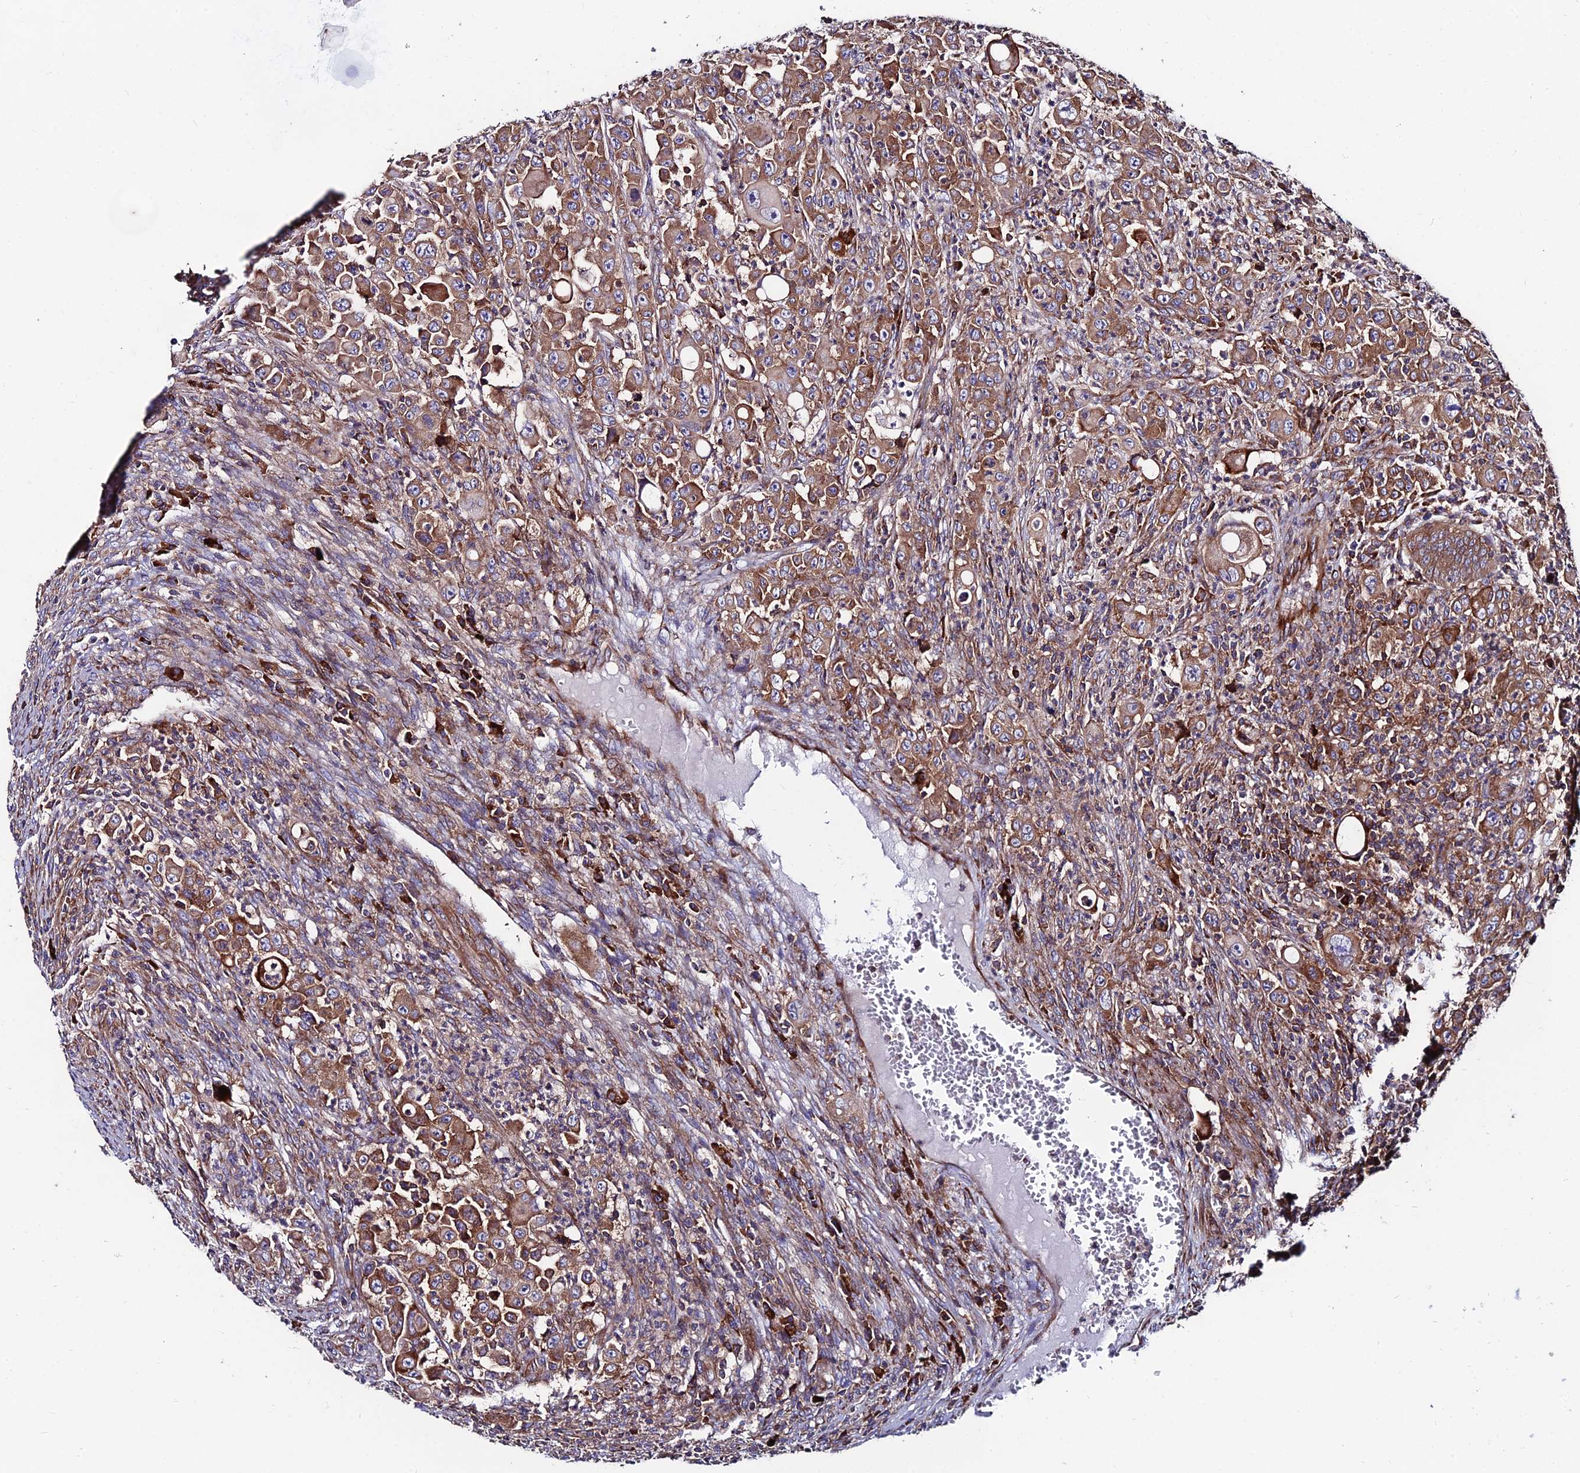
{"staining": {"intensity": "moderate", "quantity": ">75%", "location": "cytoplasmic/membranous"}, "tissue": "colorectal cancer", "cell_type": "Tumor cells", "image_type": "cancer", "snomed": [{"axis": "morphology", "description": "Adenocarcinoma, NOS"}, {"axis": "topography", "description": "Colon"}], "caption": "DAB immunohistochemical staining of human colorectal cancer (adenocarcinoma) shows moderate cytoplasmic/membranous protein positivity in approximately >75% of tumor cells. (Brightfield microscopy of DAB IHC at high magnification).", "gene": "EIF3K", "patient": {"sex": "male", "age": 51}}